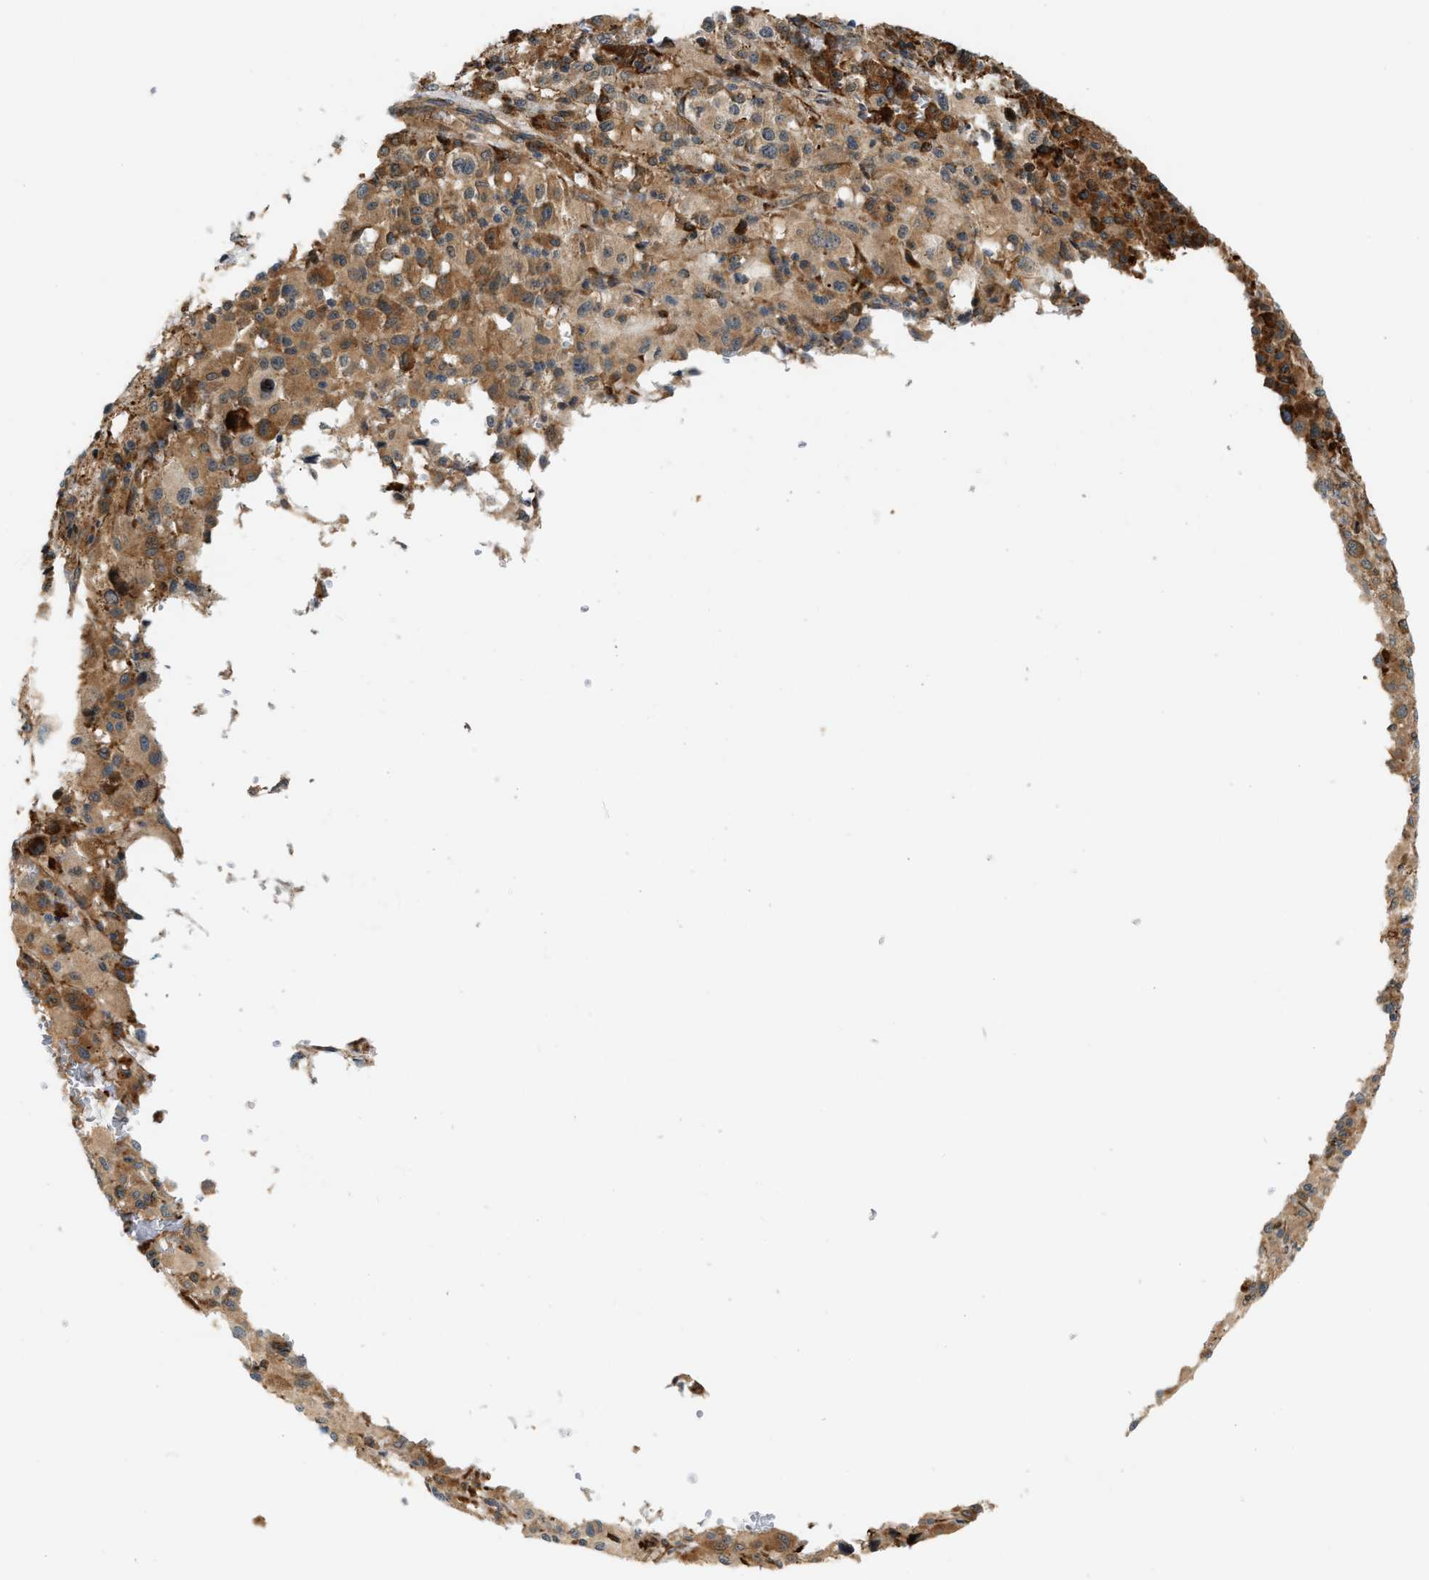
{"staining": {"intensity": "moderate", "quantity": ">75%", "location": "cytoplasmic/membranous"}, "tissue": "melanoma", "cell_type": "Tumor cells", "image_type": "cancer", "snomed": [{"axis": "morphology", "description": "Malignant melanoma, Metastatic site"}, {"axis": "topography", "description": "Skin"}], "caption": "An image of malignant melanoma (metastatic site) stained for a protein displays moderate cytoplasmic/membranous brown staining in tumor cells.", "gene": "PLCG2", "patient": {"sex": "female", "age": 74}}